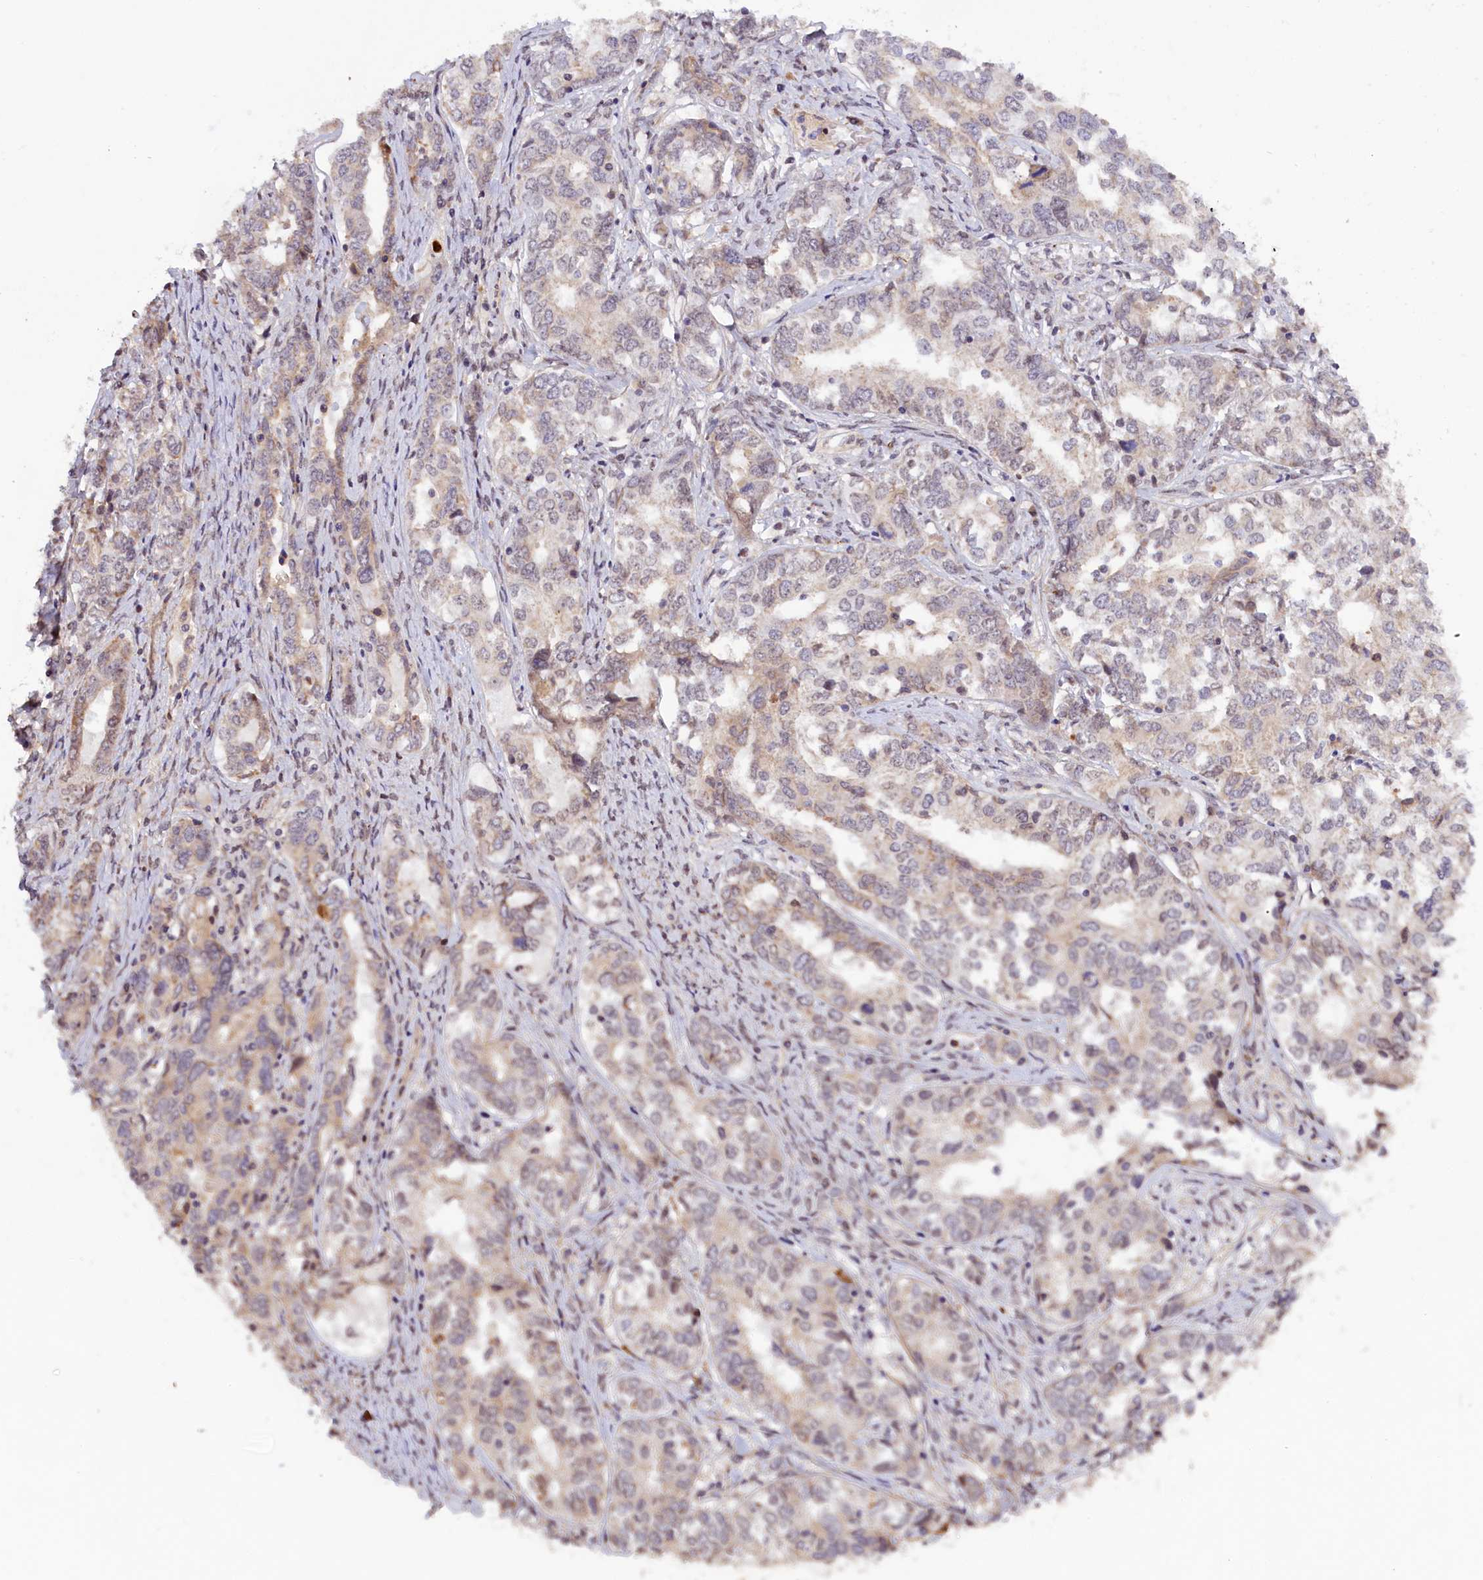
{"staining": {"intensity": "weak", "quantity": "<25%", "location": "cytoplasmic/membranous"}, "tissue": "ovarian cancer", "cell_type": "Tumor cells", "image_type": "cancer", "snomed": [{"axis": "morphology", "description": "Carcinoma, endometroid"}, {"axis": "topography", "description": "Ovary"}], "caption": "A photomicrograph of human endometroid carcinoma (ovarian) is negative for staining in tumor cells. The staining is performed using DAB brown chromogen with nuclei counter-stained in using hematoxylin.", "gene": "ZNF480", "patient": {"sex": "female", "age": 62}}